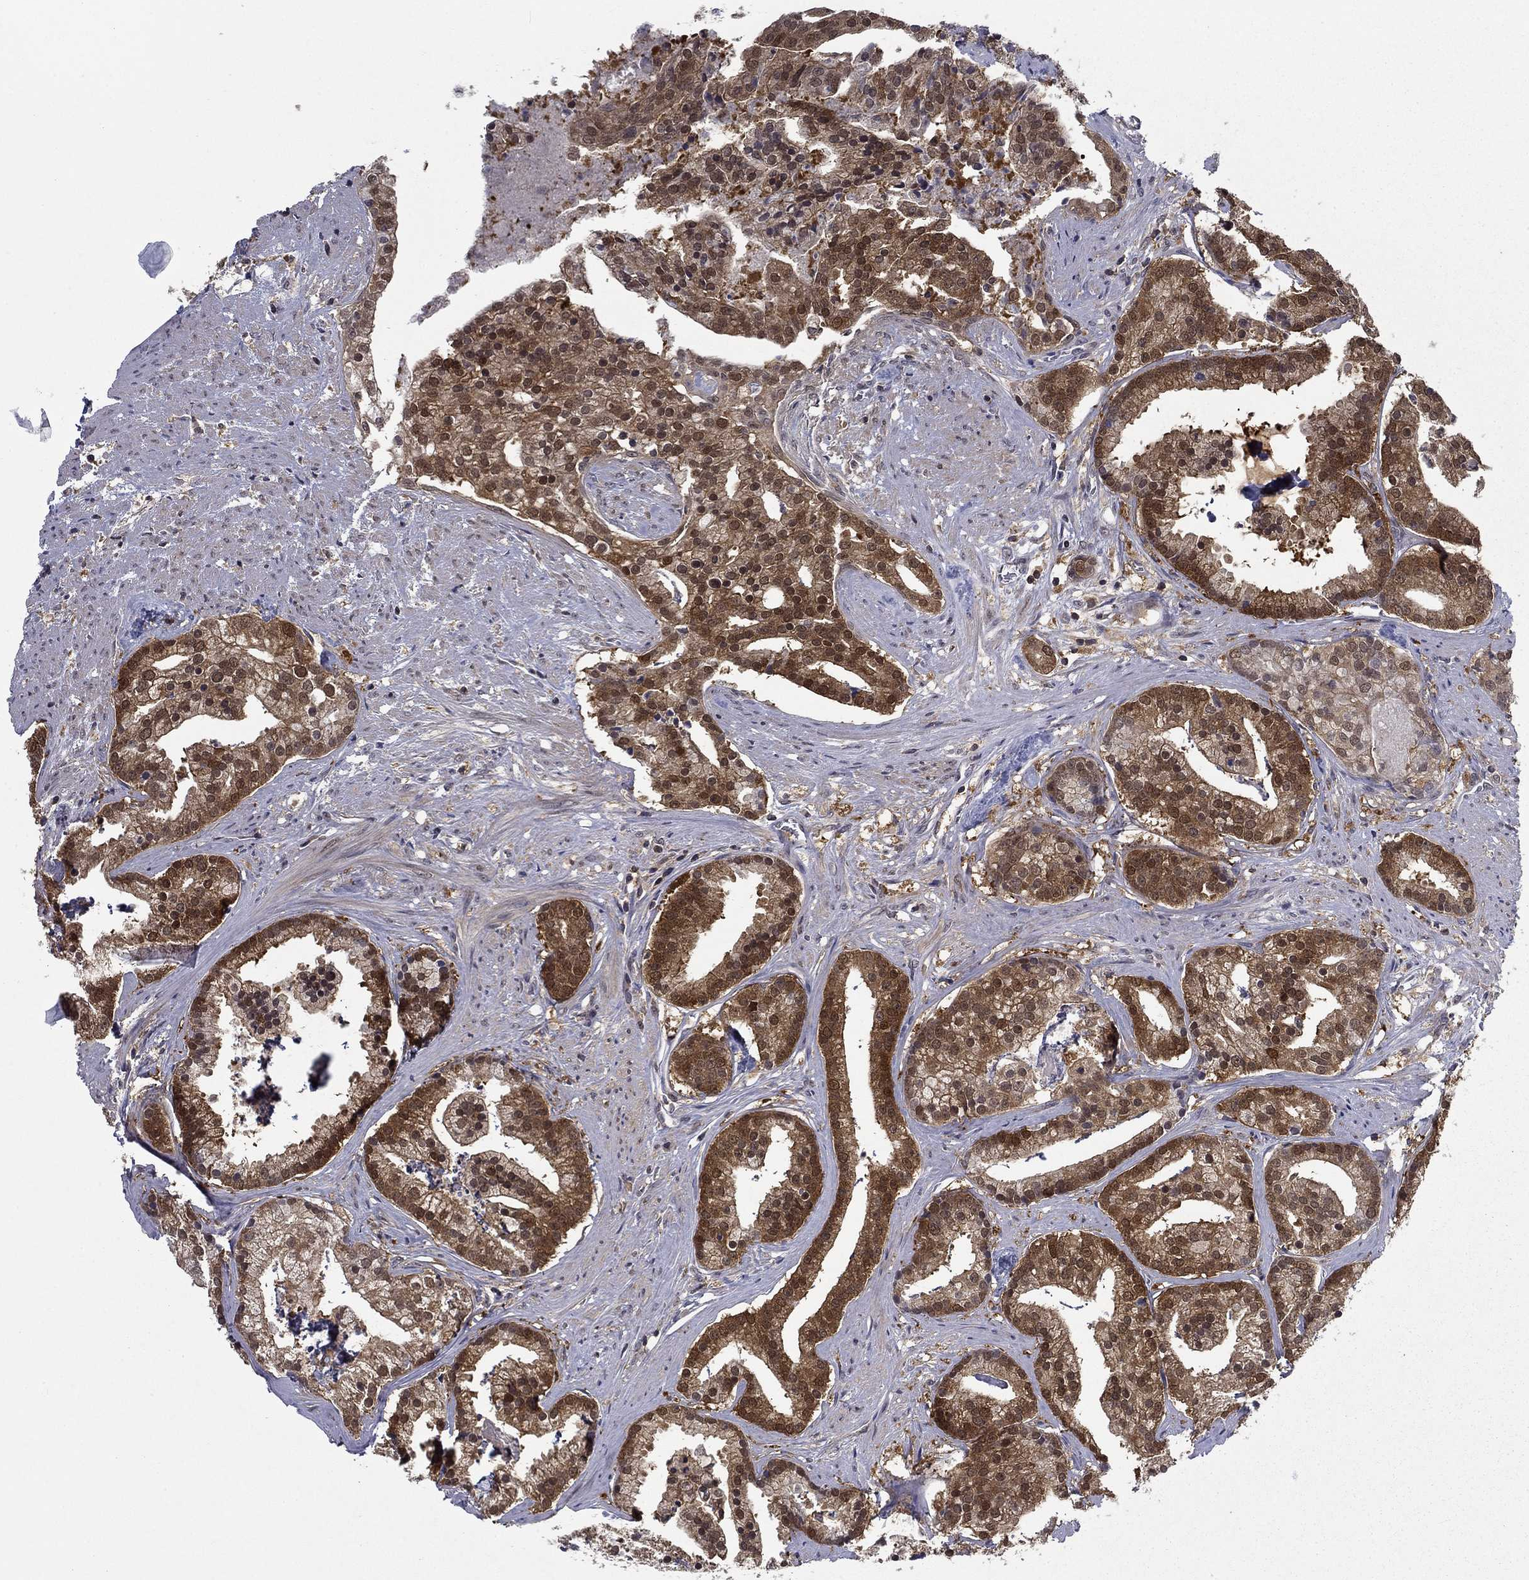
{"staining": {"intensity": "strong", "quantity": "25%-75%", "location": "cytoplasmic/membranous,nuclear"}, "tissue": "prostate cancer", "cell_type": "Tumor cells", "image_type": "cancer", "snomed": [{"axis": "morphology", "description": "Adenocarcinoma, NOS"}, {"axis": "topography", "description": "Prostate and seminal vesicle, NOS"}, {"axis": "topography", "description": "Prostate"}], "caption": "Prostate cancer (adenocarcinoma) was stained to show a protein in brown. There is high levels of strong cytoplasmic/membranous and nuclear expression in about 25%-75% of tumor cells. (DAB (3,3'-diaminobenzidine) IHC with brightfield microscopy, high magnification).", "gene": "NIT2", "patient": {"sex": "male", "age": 44}}